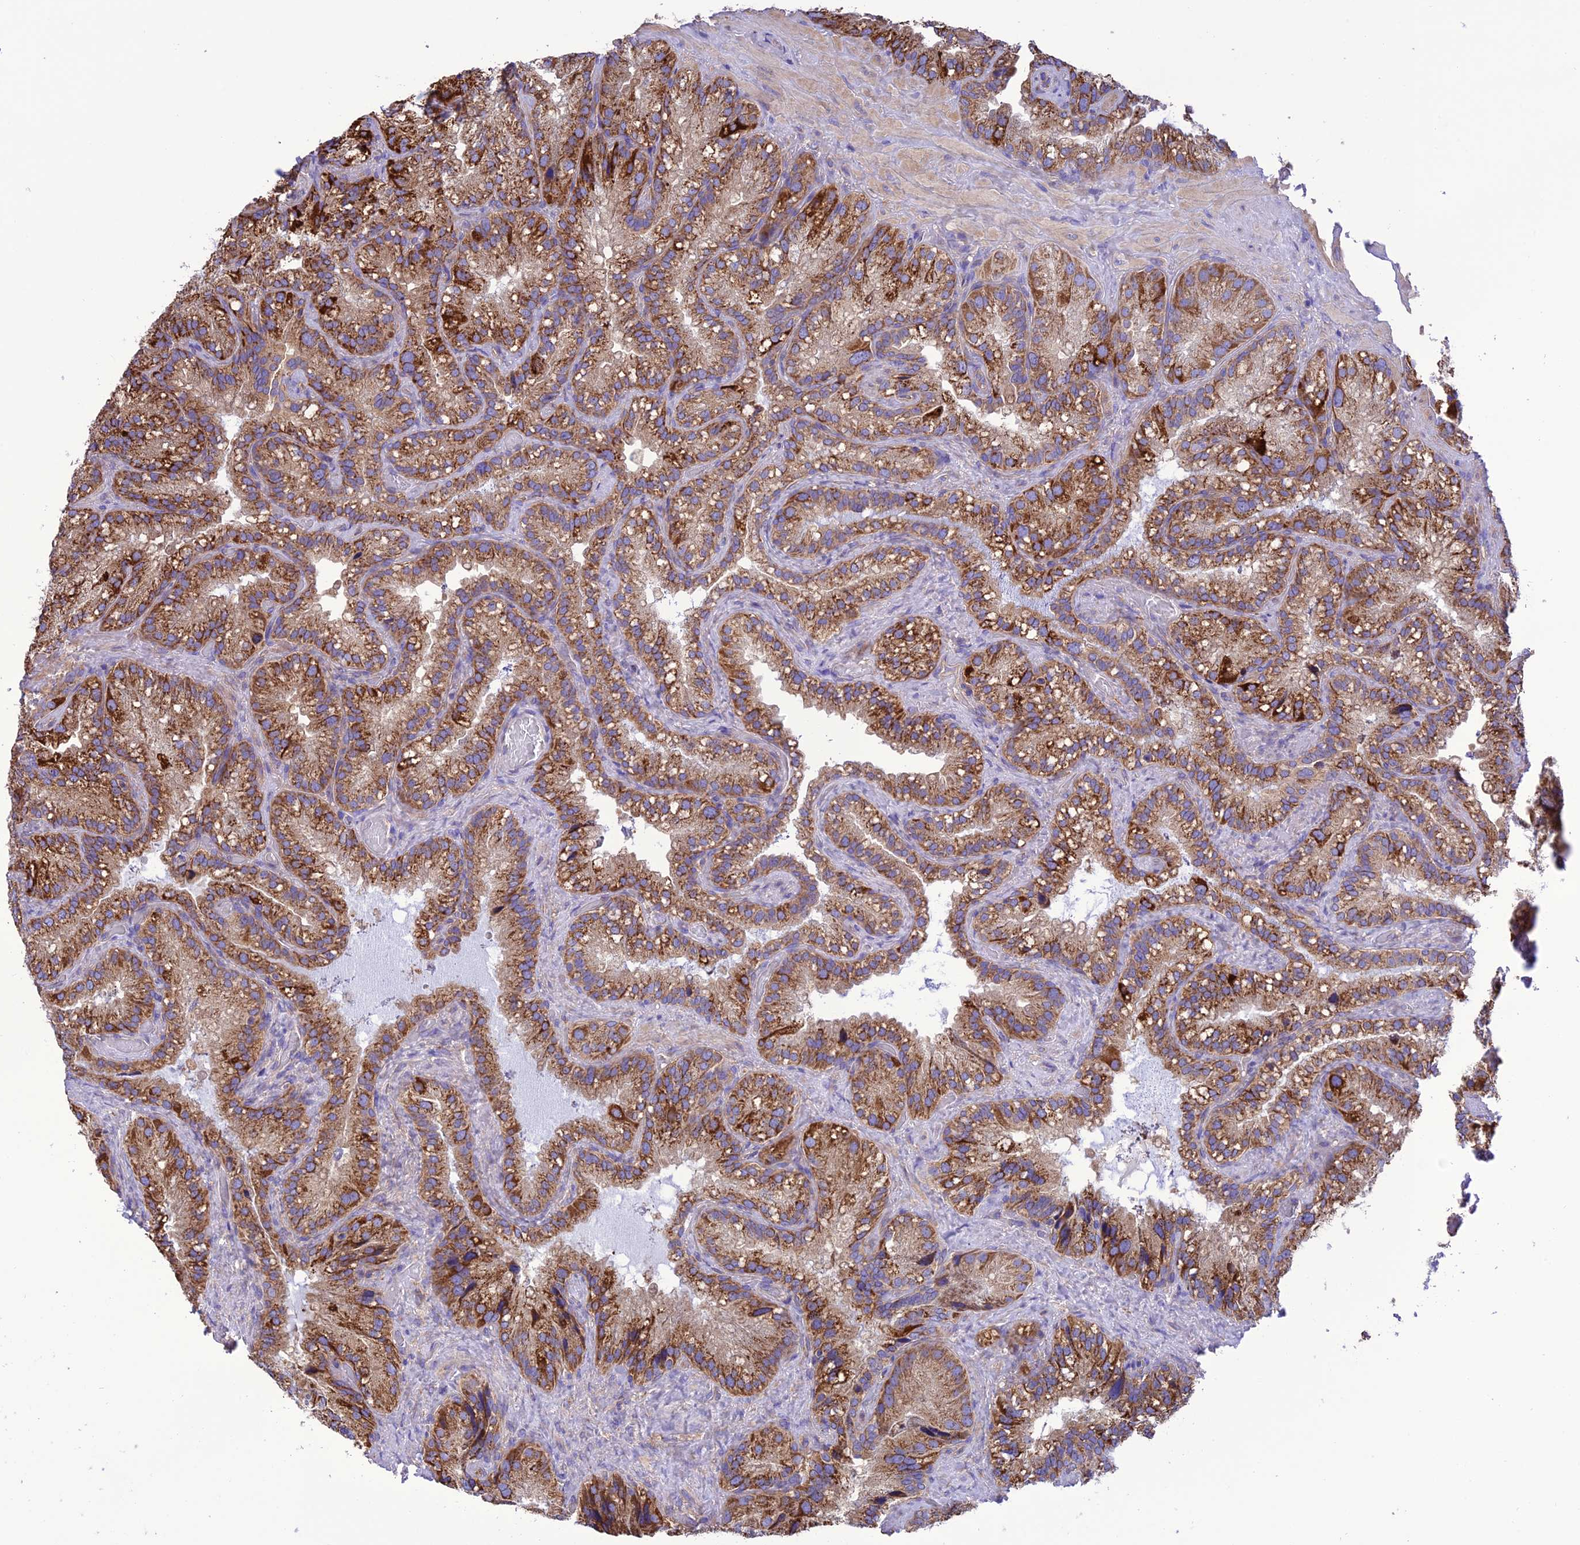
{"staining": {"intensity": "strong", "quantity": ">75%", "location": "cytoplasmic/membranous"}, "tissue": "seminal vesicle", "cell_type": "Glandular cells", "image_type": "normal", "snomed": [{"axis": "morphology", "description": "Normal tissue, NOS"}, {"axis": "topography", "description": "Prostate"}, {"axis": "topography", "description": "Seminal veicle"}], "caption": "DAB (3,3'-diaminobenzidine) immunohistochemical staining of unremarkable human seminal vesicle exhibits strong cytoplasmic/membranous protein positivity in approximately >75% of glandular cells. Nuclei are stained in blue.", "gene": "MAP3K12", "patient": {"sex": "male", "age": 68}}